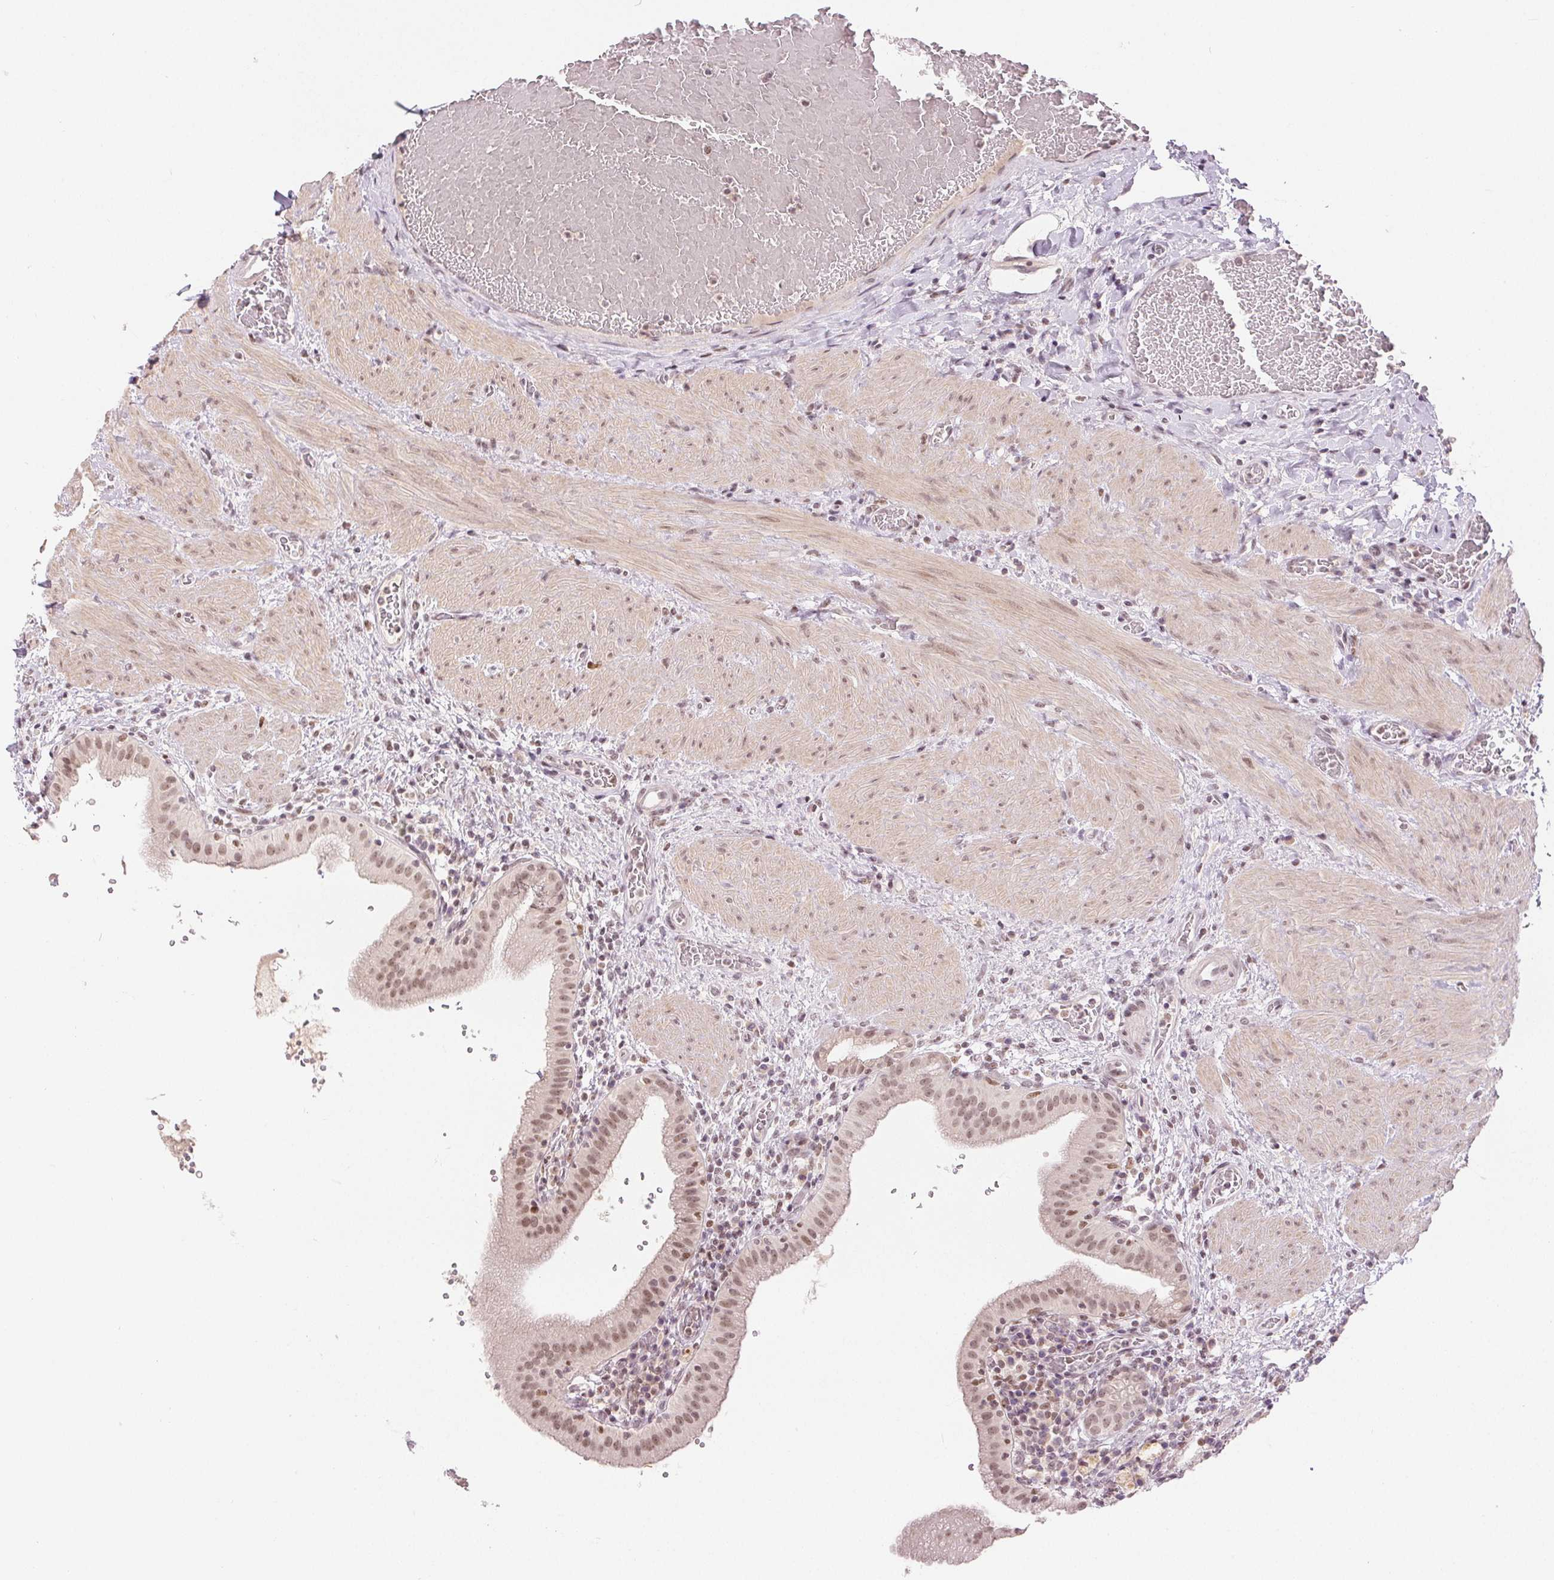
{"staining": {"intensity": "moderate", "quantity": ">75%", "location": "nuclear"}, "tissue": "gallbladder", "cell_type": "Glandular cells", "image_type": "normal", "snomed": [{"axis": "morphology", "description": "Normal tissue, NOS"}, {"axis": "topography", "description": "Gallbladder"}], "caption": "An image of human gallbladder stained for a protein shows moderate nuclear brown staining in glandular cells. (DAB (3,3'-diaminobenzidine) IHC, brown staining for protein, blue staining for nuclei).", "gene": "DEK", "patient": {"sex": "male", "age": 26}}